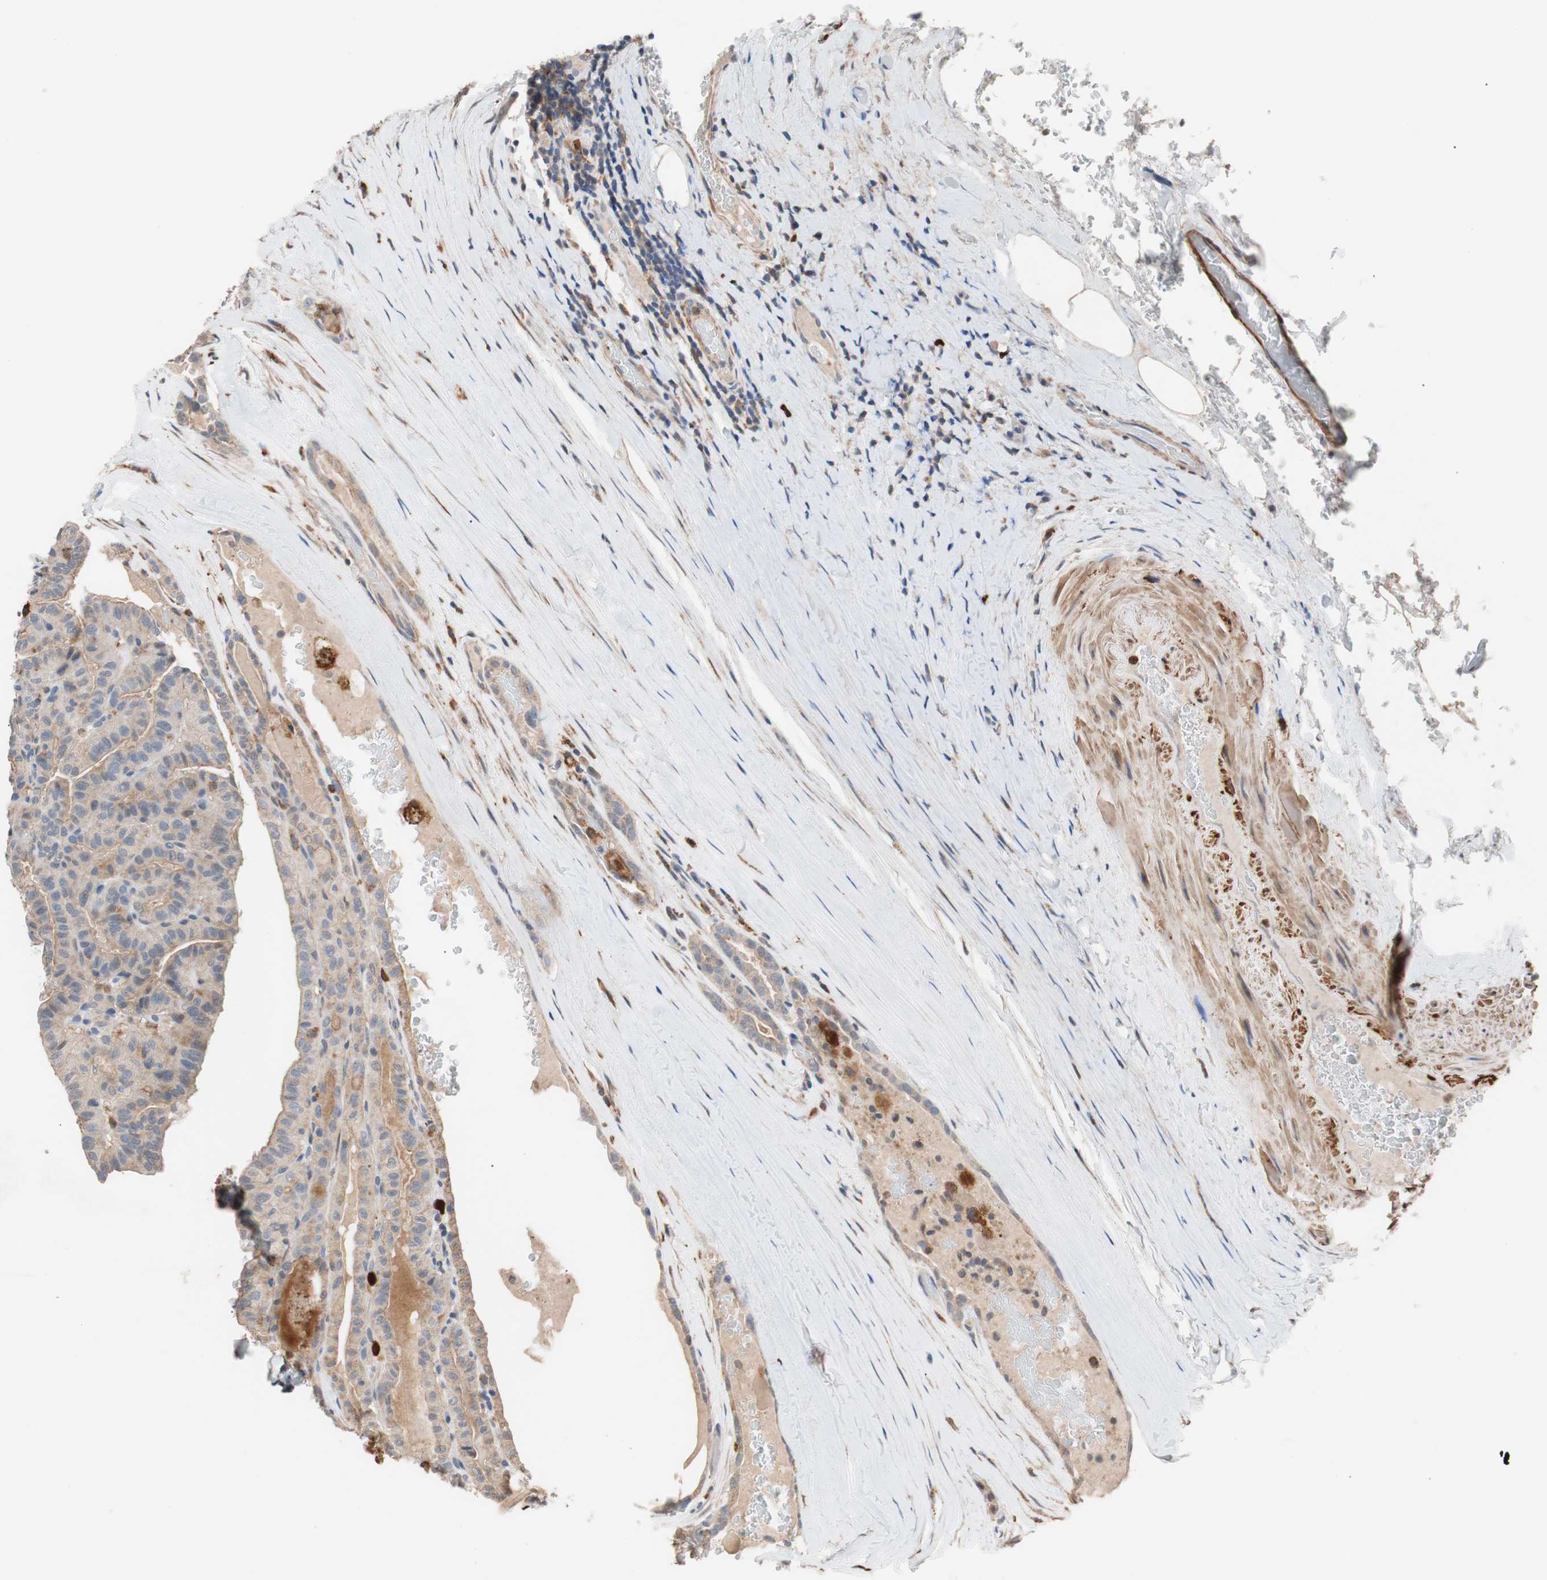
{"staining": {"intensity": "weak", "quantity": "25%-75%", "location": "cytoplasmic/membranous"}, "tissue": "thyroid cancer", "cell_type": "Tumor cells", "image_type": "cancer", "snomed": [{"axis": "morphology", "description": "Papillary adenocarcinoma, NOS"}, {"axis": "topography", "description": "Thyroid gland"}], "caption": "The image demonstrates immunohistochemical staining of thyroid papillary adenocarcinoma. There is weak cytoplasmic/membranous positivity is seen in approximately 25%-75% of tumor cells.", "gene": "LITAF", "patient": {"sex": "male", "age": 77}}